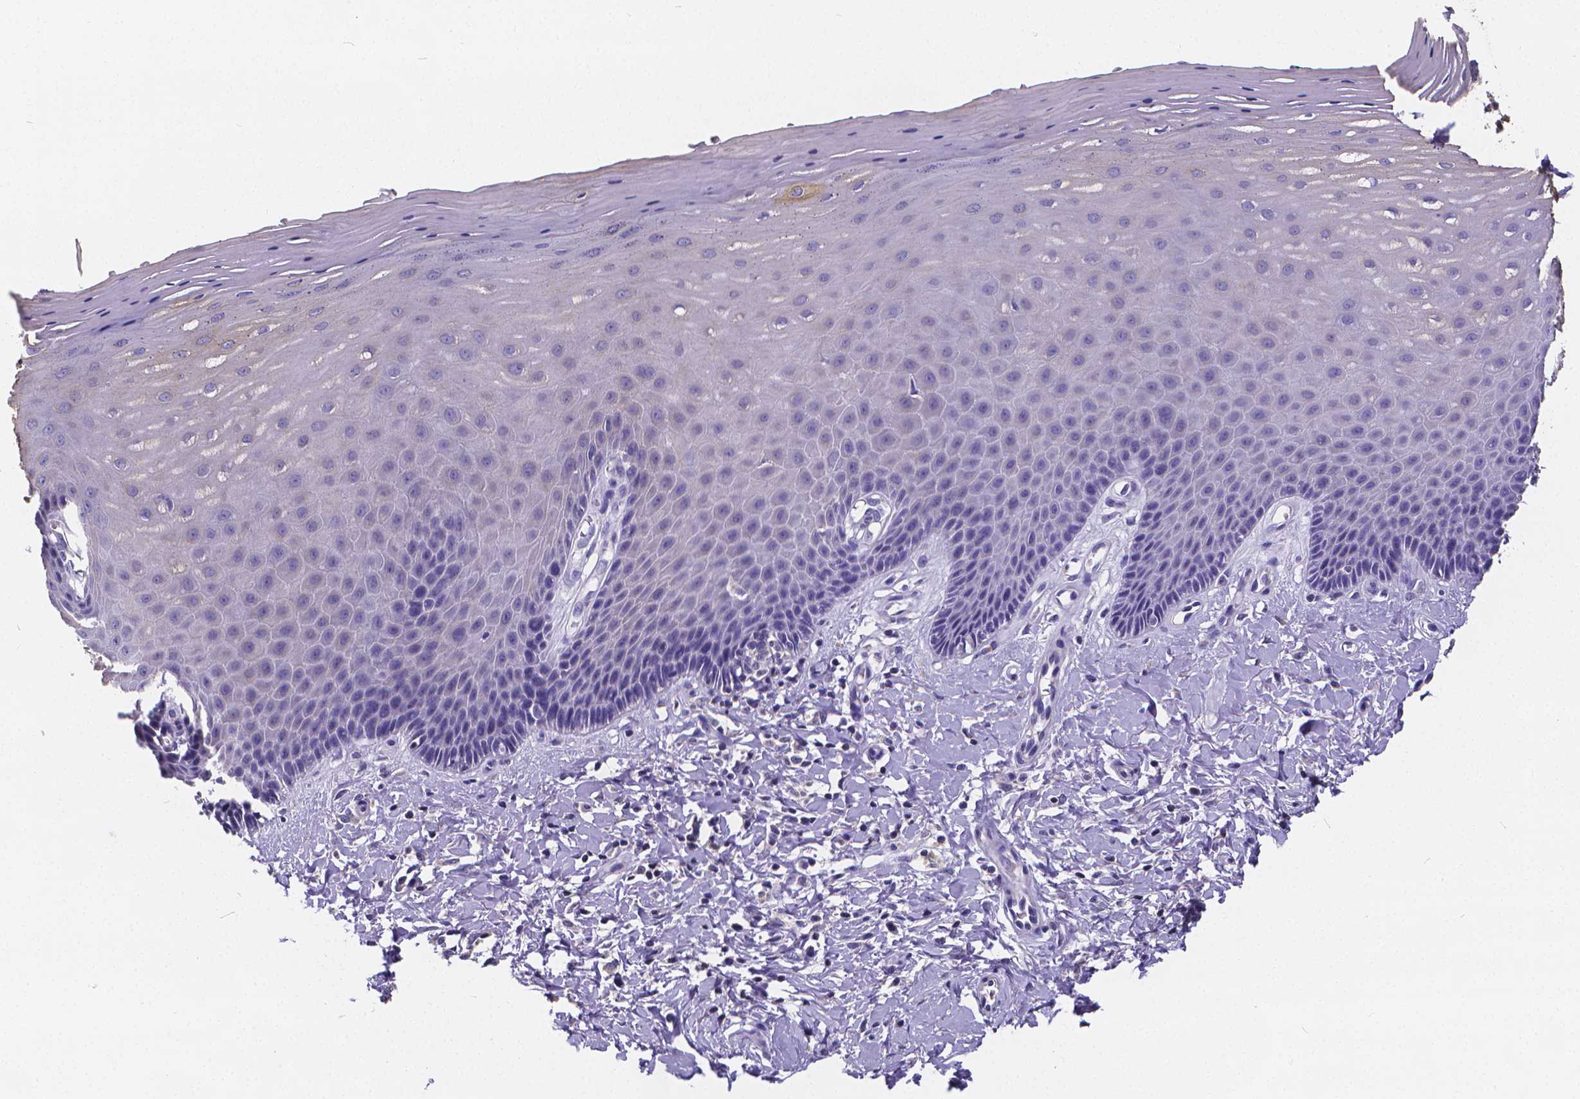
{"staining": {"intensity": "negative", "quantity": "none", "location": "none"}, "tissue": "vagina", "cell_type": "Squamous epithelial cells", "image_type": "normal", "snomed": [{"axis": "morphology", "description": "Normal tissue, NOS"}, {"axis": "topography", "description": "Vagina"}], "caption": "DAB immunohistochemical staining of benign vagina reveals no significant staining in squamous epithelial cells.", "gene": "GLRB", "patient": {"sex": "female", "age": 83}}